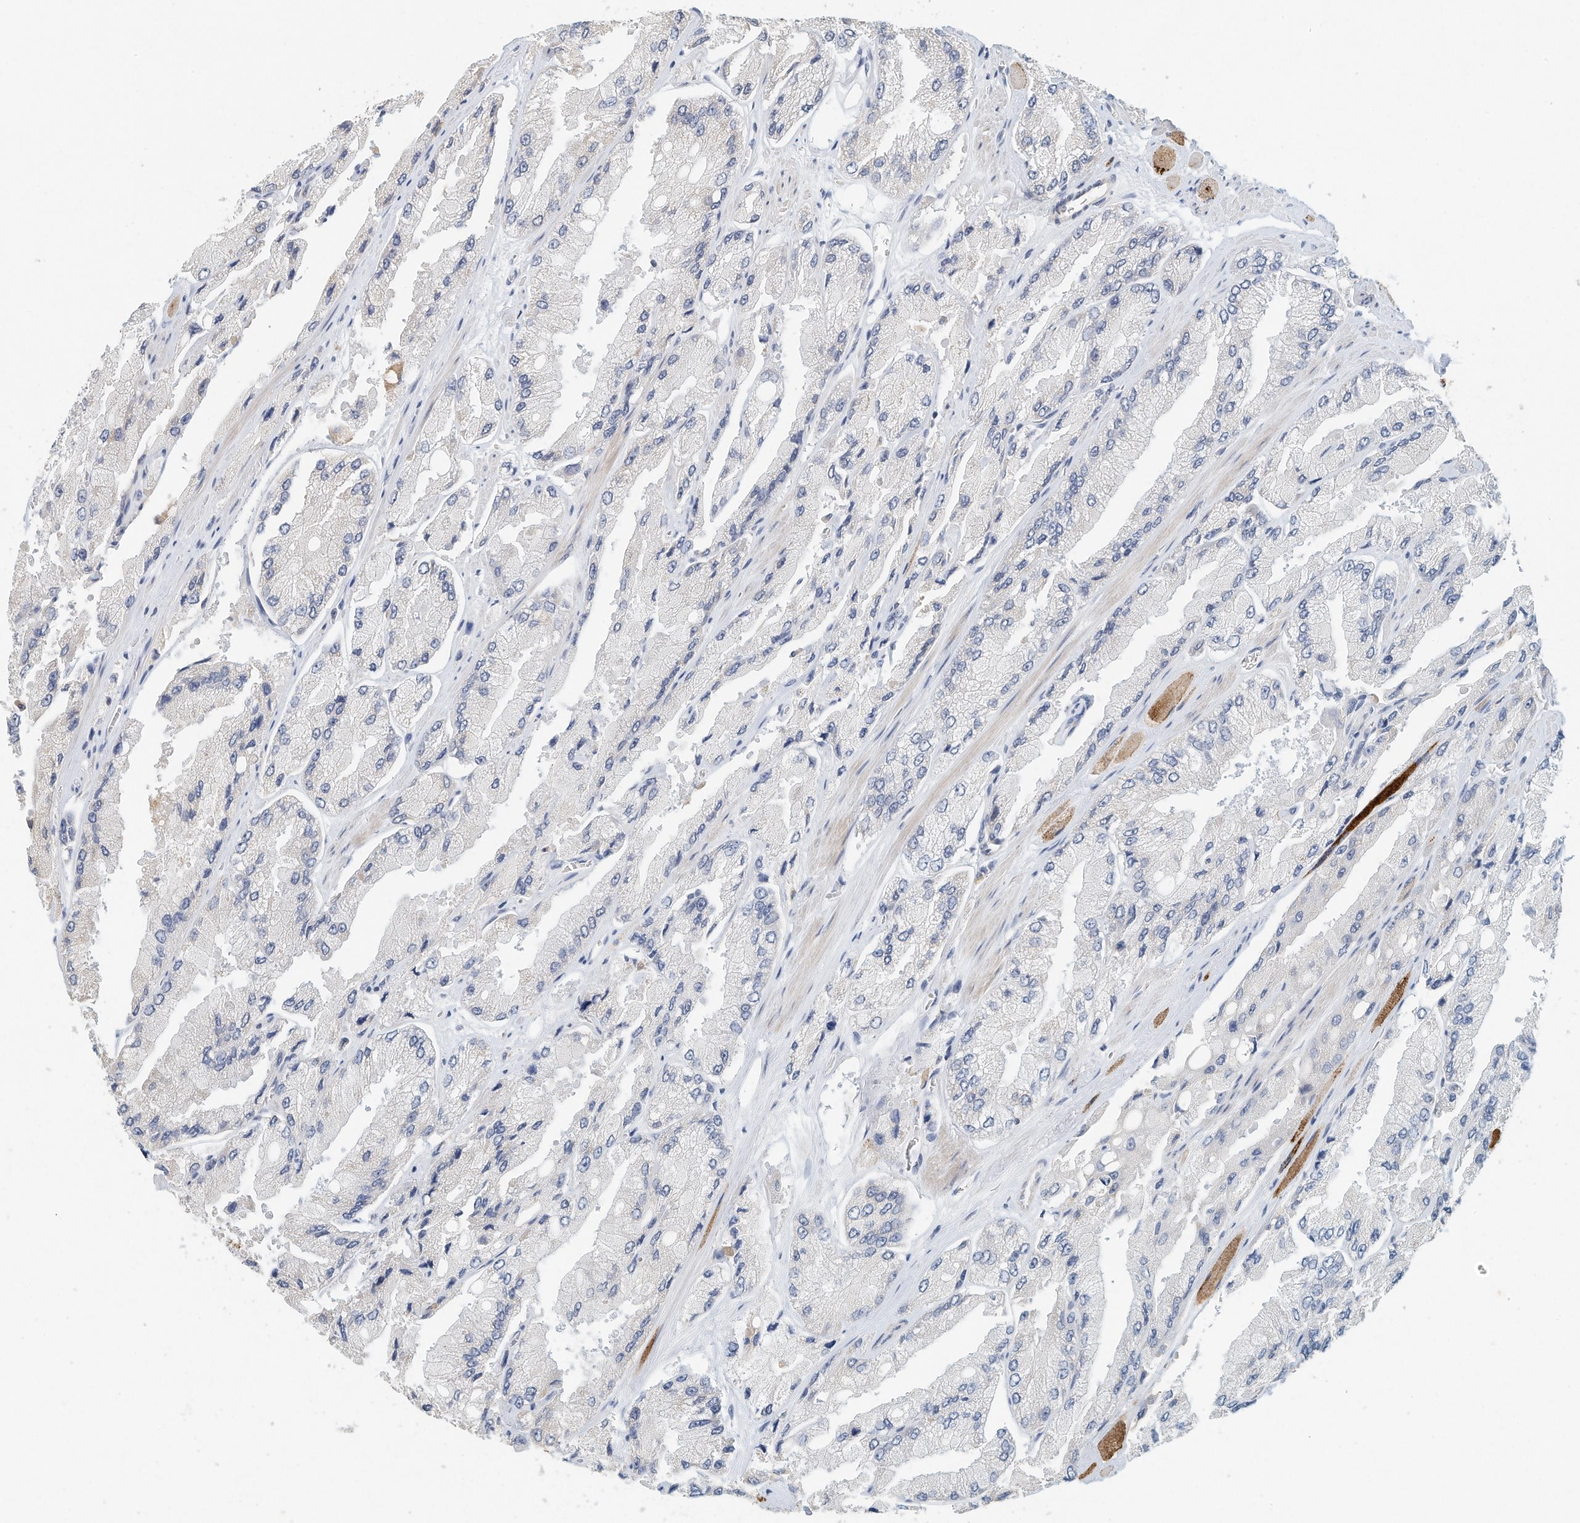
{"staining": {"intensity": "negative", "quantity": "none", "location": "none"}, "tissue": "prostate cancer", "cell_type": "Tumor cells", "image_type": "cancer", "snomed": [{"axis": "morphology", "description": "Adenocarcinoma, High grade"}, {"axis": "topography", "description": "Prostate"}], "caption": "There is no significant positivity in tumor cells of prostate cancer. The staining was performed using DAB to visualize the protein expression in brown, while the nuclei were stained in blue with hematoxylin (Magnification: 20x).", "gene": "MICAL1", "patient": {"sex": "male", "age": 58}}